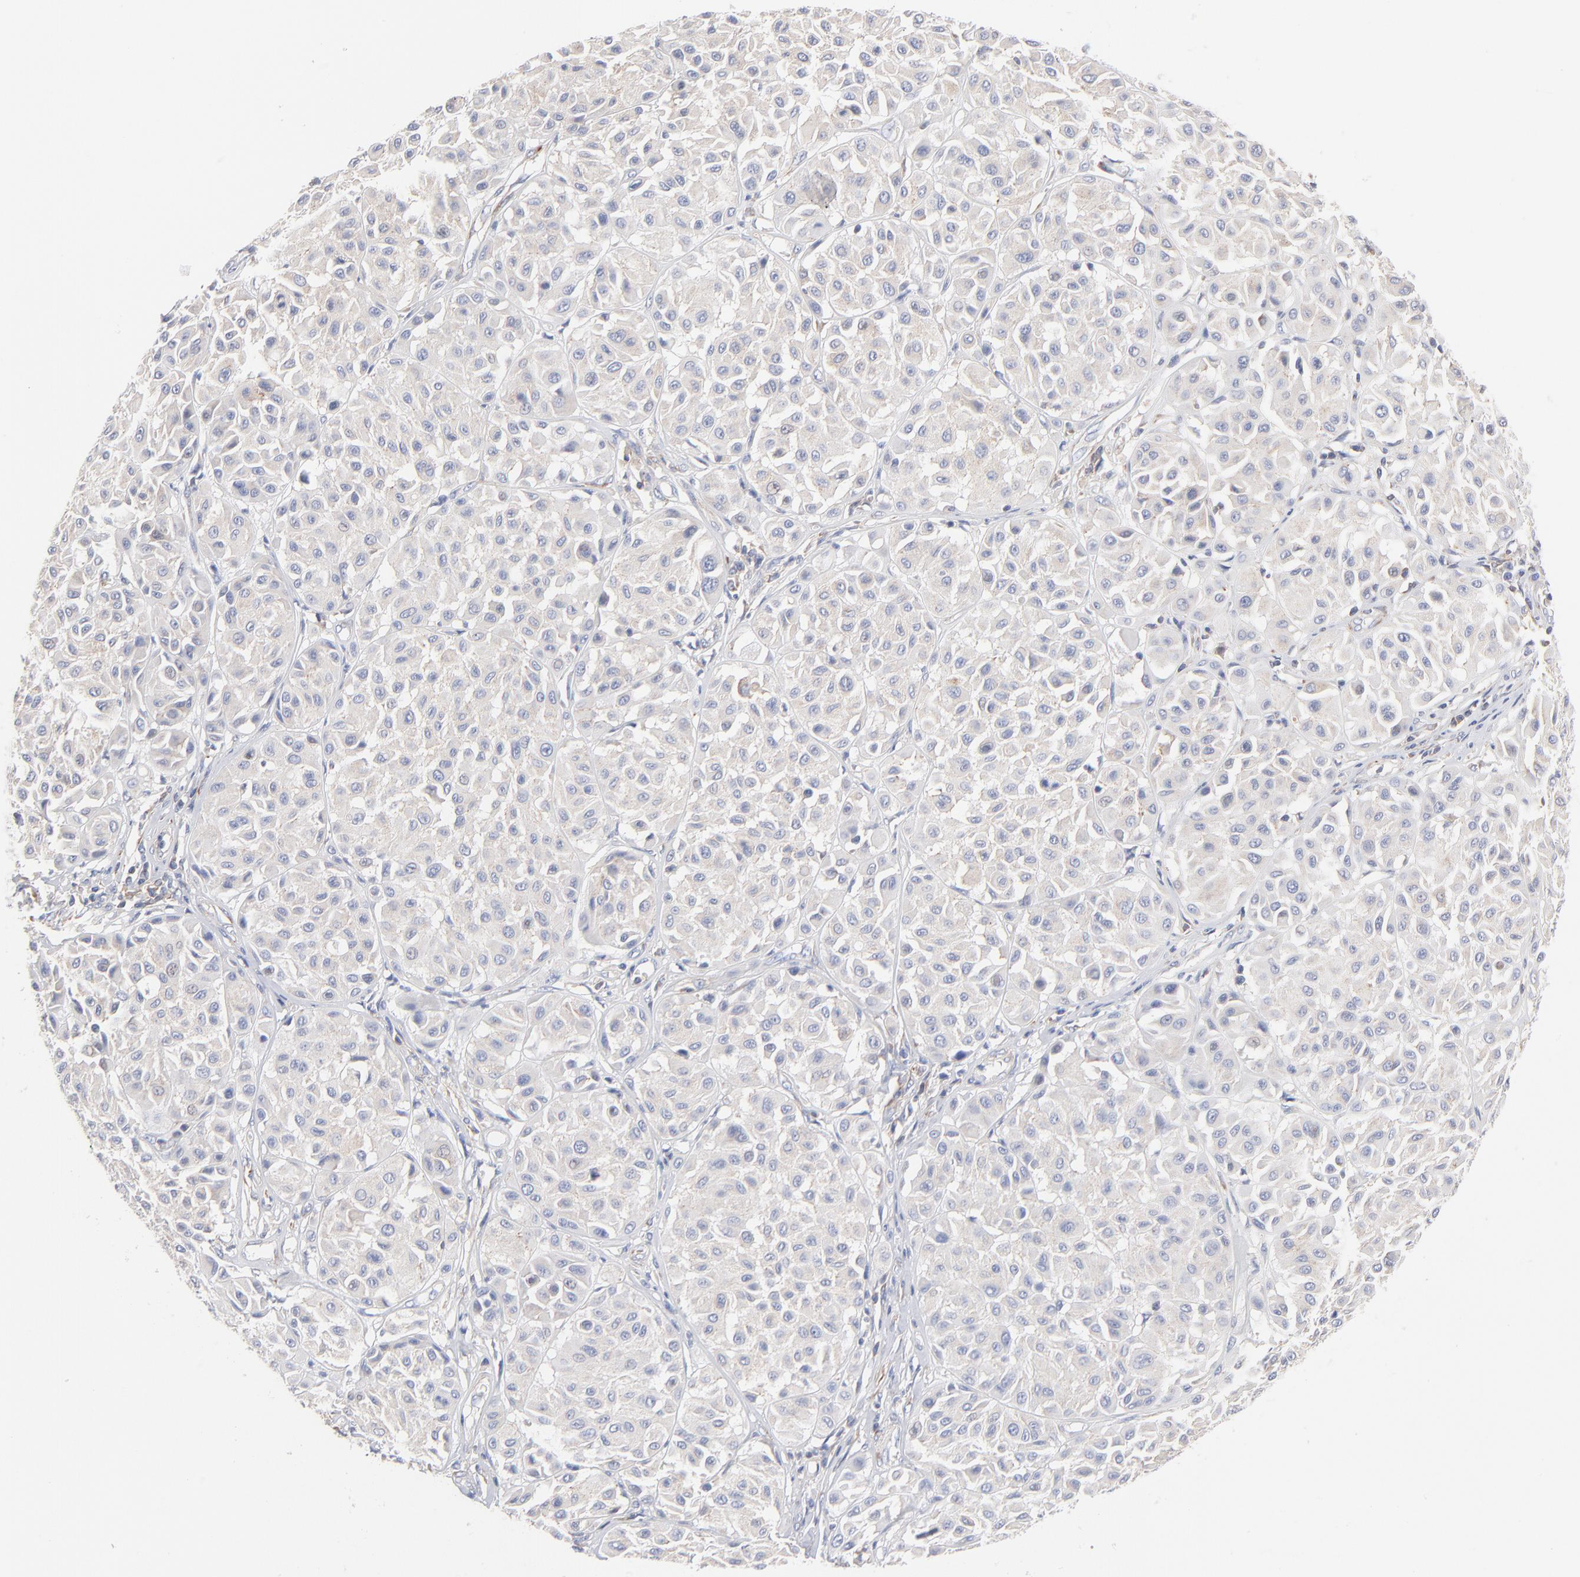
{"staining": {"intensity": "negative", "quantity": "none", "location": "none"}, "tissue": "melanoma", "cell_type": "Tumor cells", "image_type": "cancer", "snomed": [{"axis": "morphology", "description": "Malignant melanoma, Metastatic site"}, {"axis": "topography", "description": "Soft tissue"}], "caption": "Malignant melanoma (metastatic site) was stained to show a protein in brown. There is no significant positivity in tumor cells.", "gene": "SEPTIN6", "patient": {"sex": "male", "age": 41}}